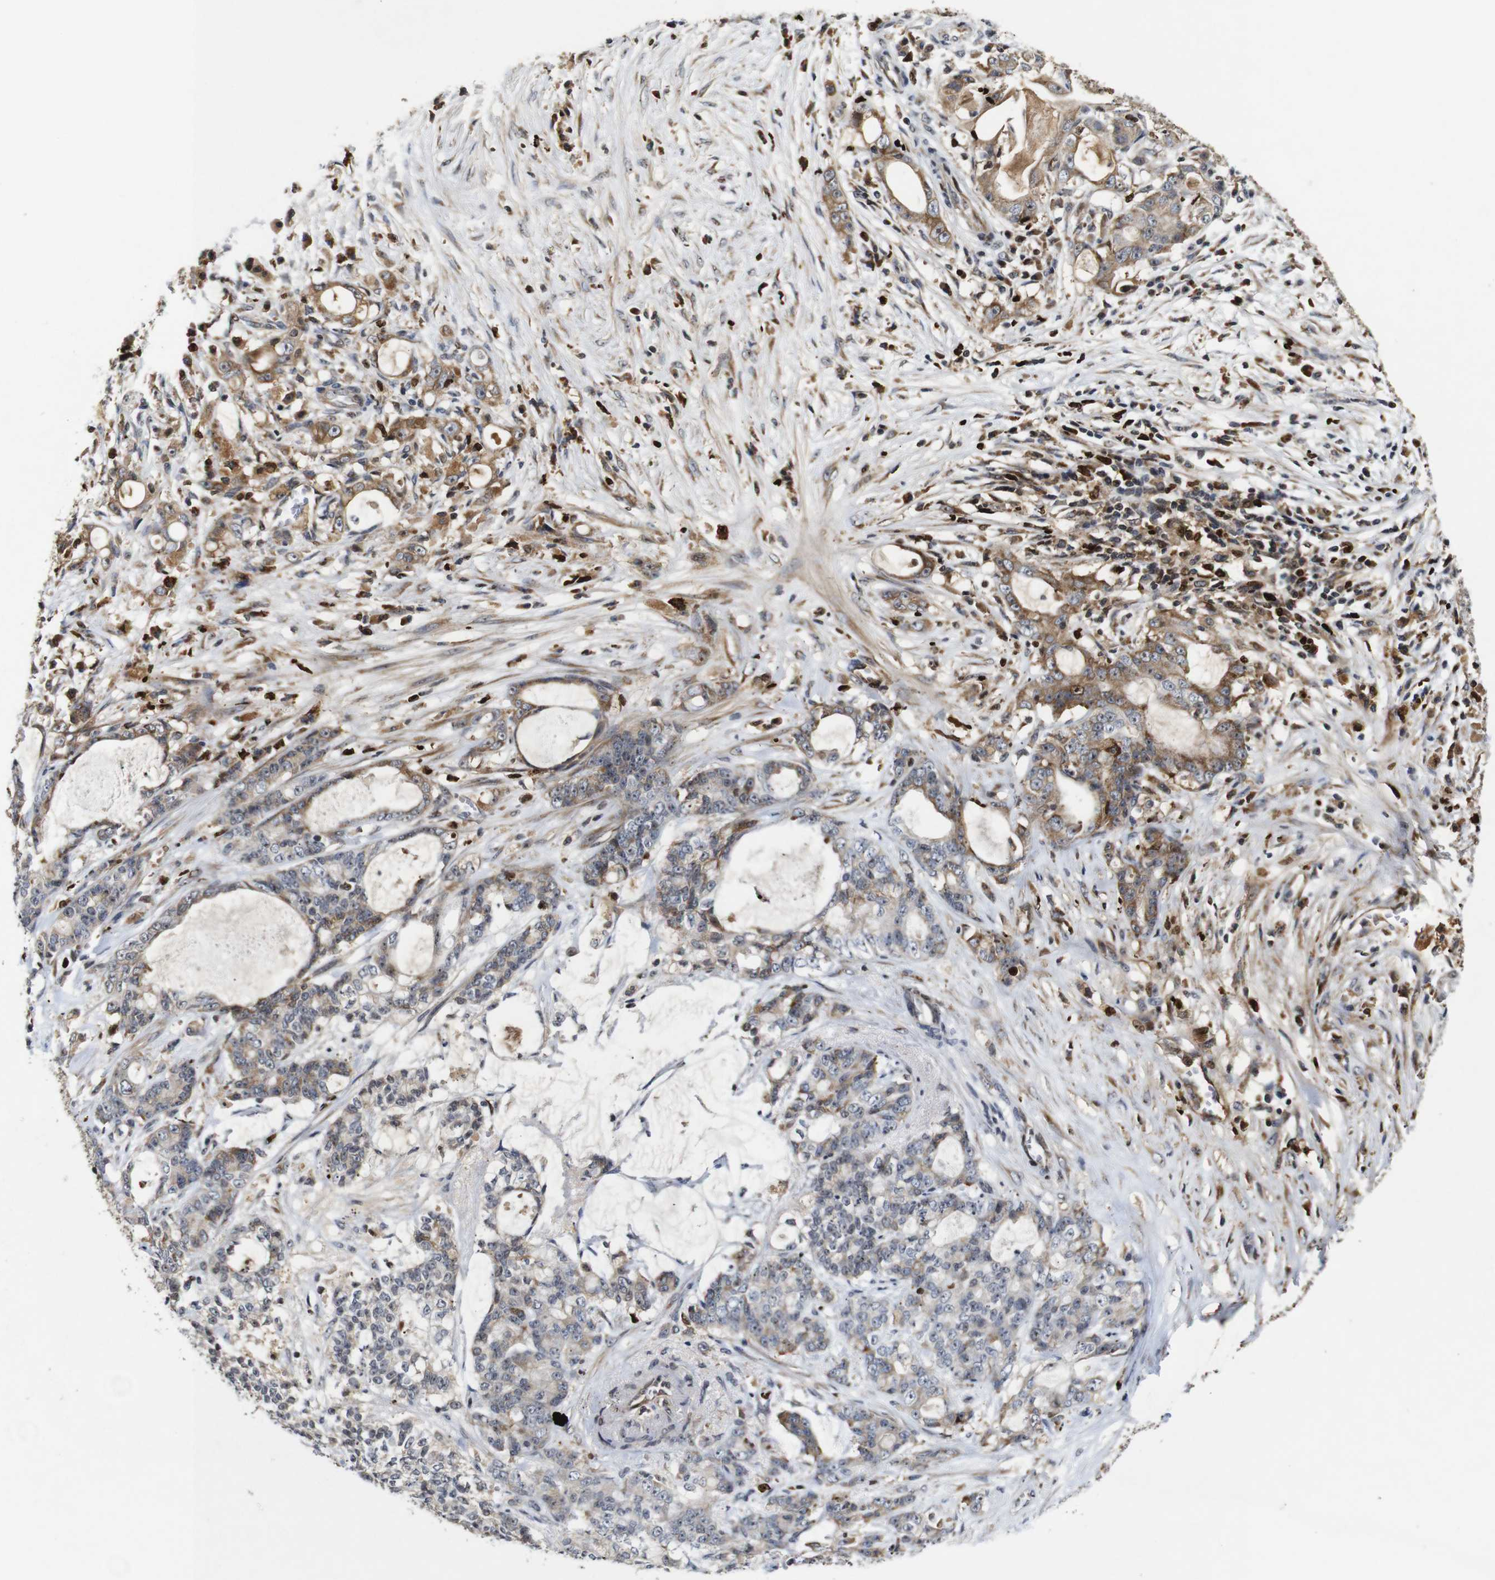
{"staining": {"intensity": "moderate", "quantity": ">75%", "location": "cytoplasmic/membranous"}, "tissue": "pancreatic cancer", "cell_type": "Tumor cells", "image_type": "cancer", "snomed": [{"axis": "morphology", "description": "Adenocarcinoma, NOS"}, {"axis": "topography", "description": "Pancreas"}], "caption": "An immunohistochemistry (IHC) photomicrograph of neoplastic tissue is shown. Protein staining in brown labels moderate cytoplasmic/membranous positivity in pancreatic adenocarcinoma within tumor cells.", "gene": "MYC", "patient": {"sex": "female", "age": 73}}